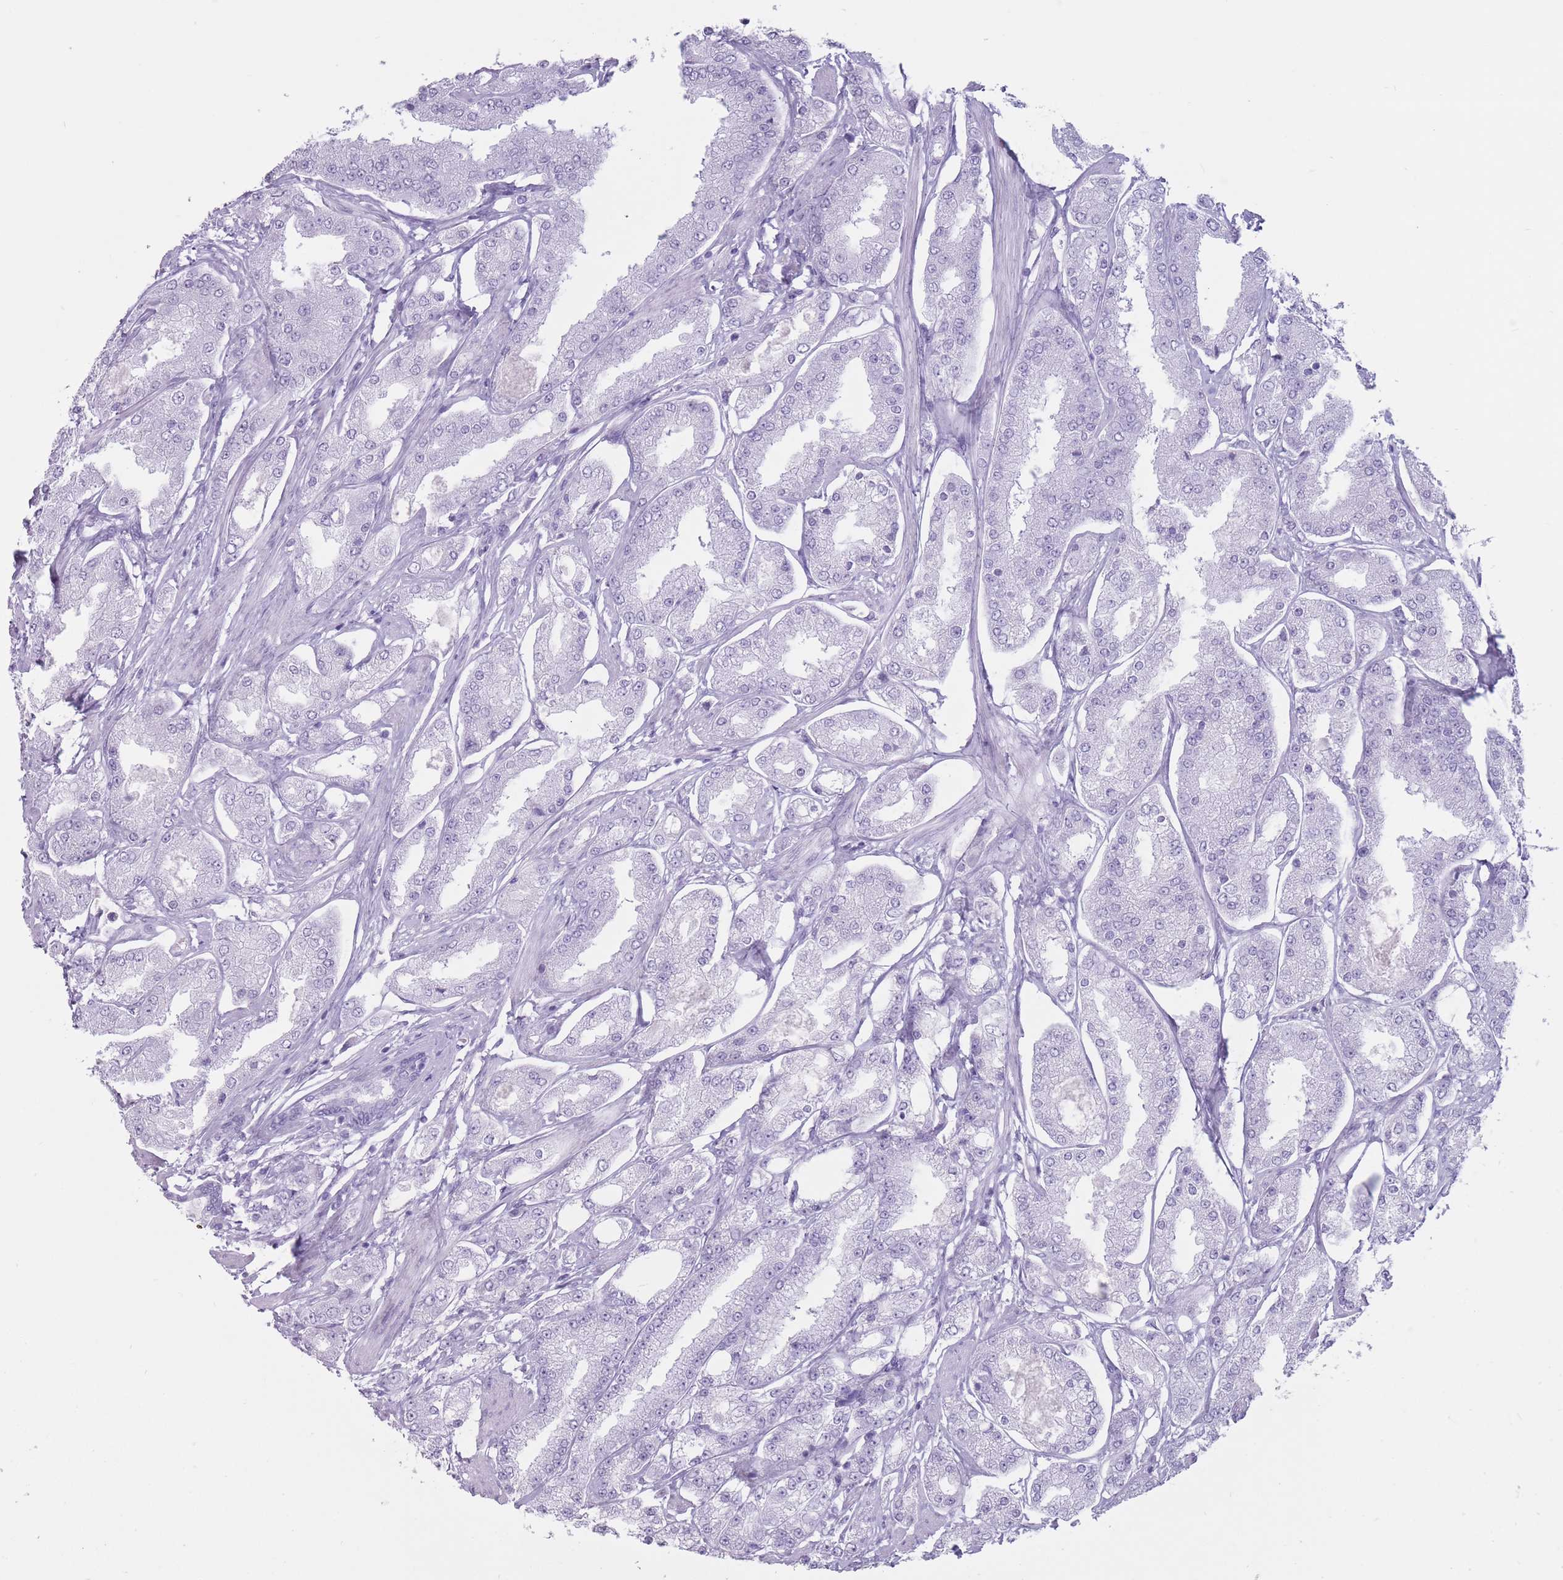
{"staining": {"intensity": "negative", "quantity": "none", "location": "none"}, "tissue": "prostate cancer", "cell_type": "Tumor cells", "image_type": "cancer", "snomed": [{"axis": "morphology", "description": "Adenocarcinoma, High grade"}, {"axis": "topography", "description": "Prostate"}], "caption": "High power microscopy micrograph of an IHC micrograph of prostate cancer (high-grade adenocarcinoma), revealing no significant positivity in tumor cells. The staining is performed using DAB (3,3'-diaminobenzidine) brown chromogen with nuclei counter-stained in using hematoxylin.", "gene": "PNMA3", "patient": {"sex": "male", "age": 69}}